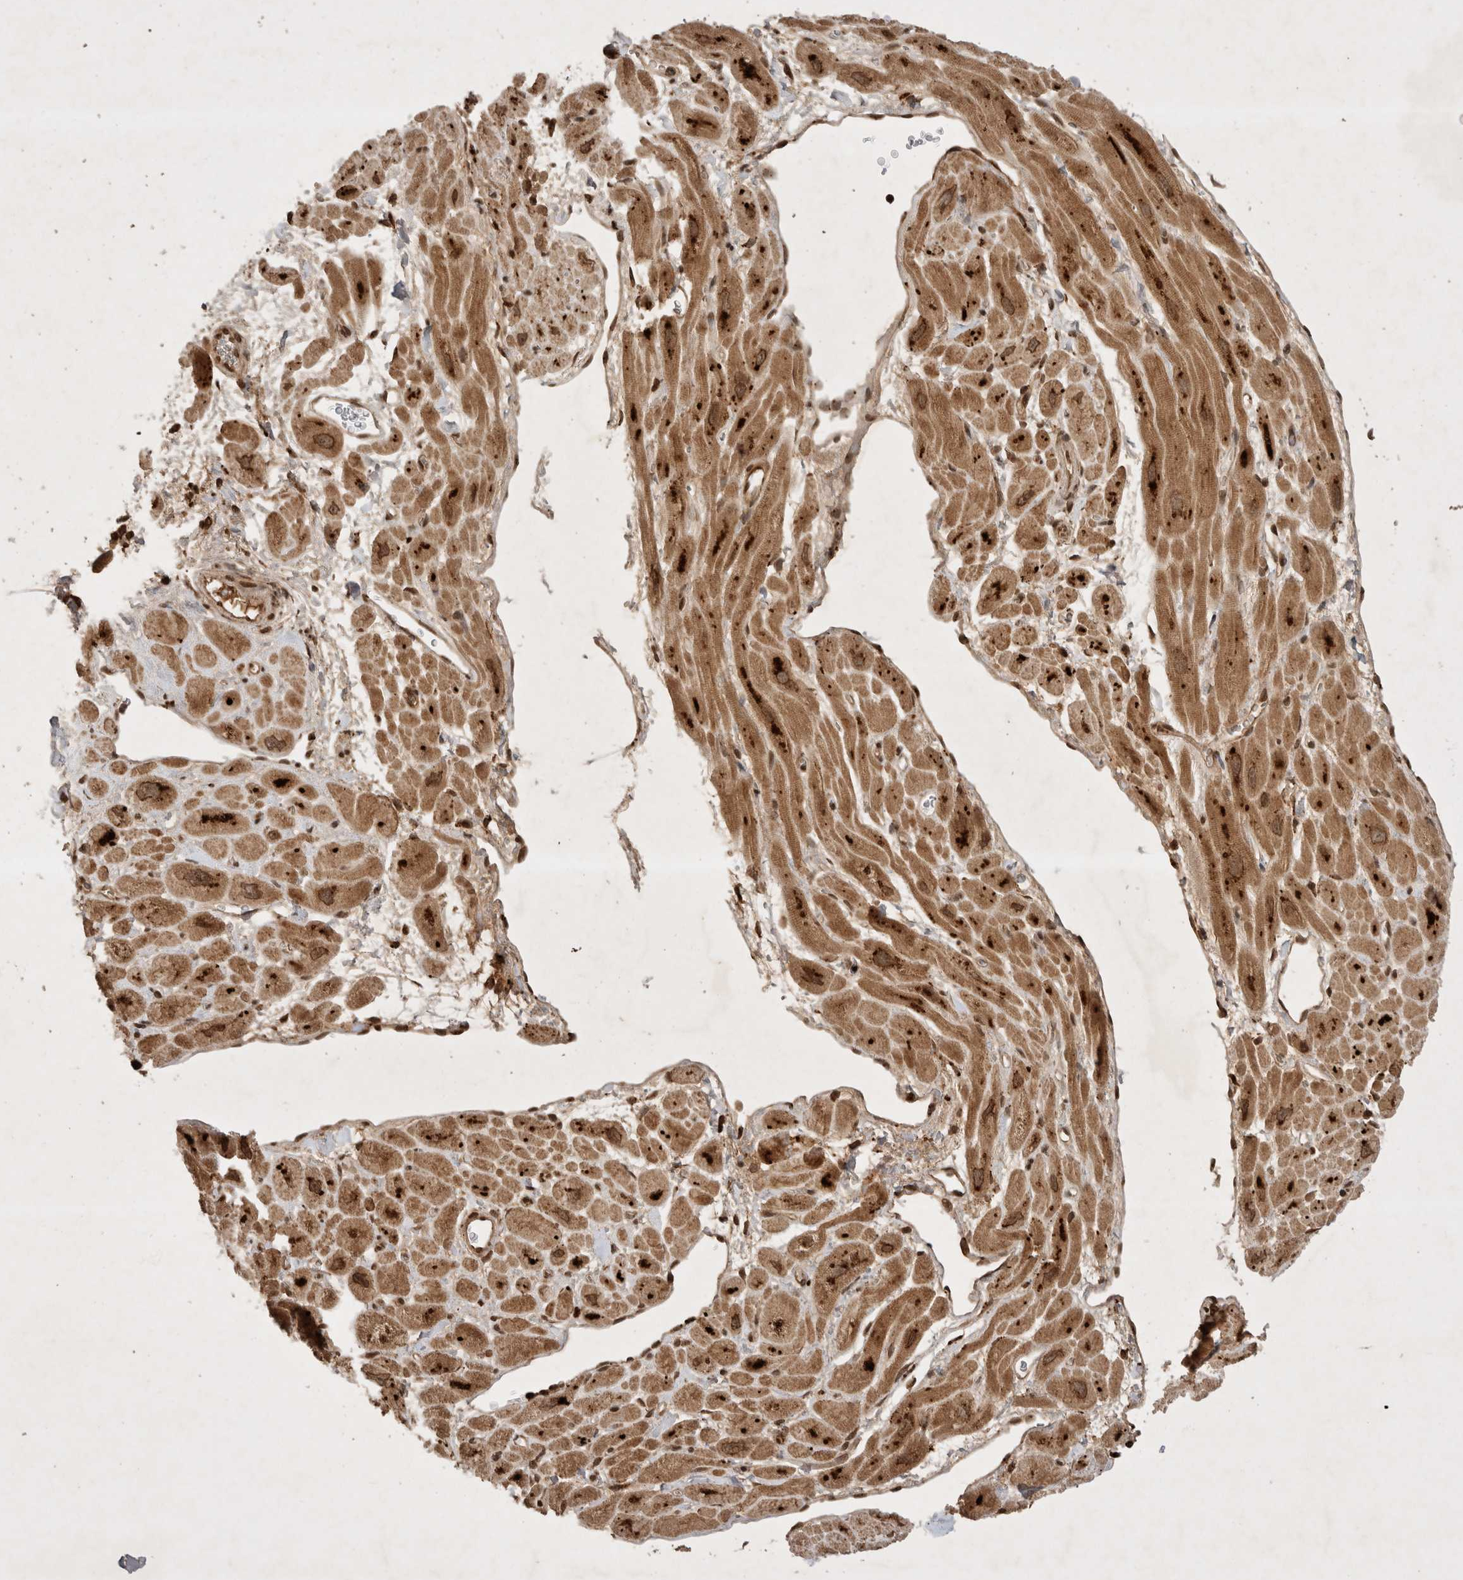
{"staining": {"intensity": "strong", "quantity": ">75%", "location": "cytoplasmic/membranous,nuclear"}, "tissue": "heart muscle", "cell_type": "Cardiomyocytes", "image_type": "normal", "snomed": [{"axis": "morphology", "description": "Normal tissue, NOS"}, {"axis": "topography", "description": "Heart"}], "caption": "Benign heart muscle demonstrates strong cytoplasmic/membranous,nuclear positivity in approximately >75% of cardiomyocytes, visualized by immunohistochemistry.", "gene": "FAM221A", "patient": {"sex": "male", "age": 49}}